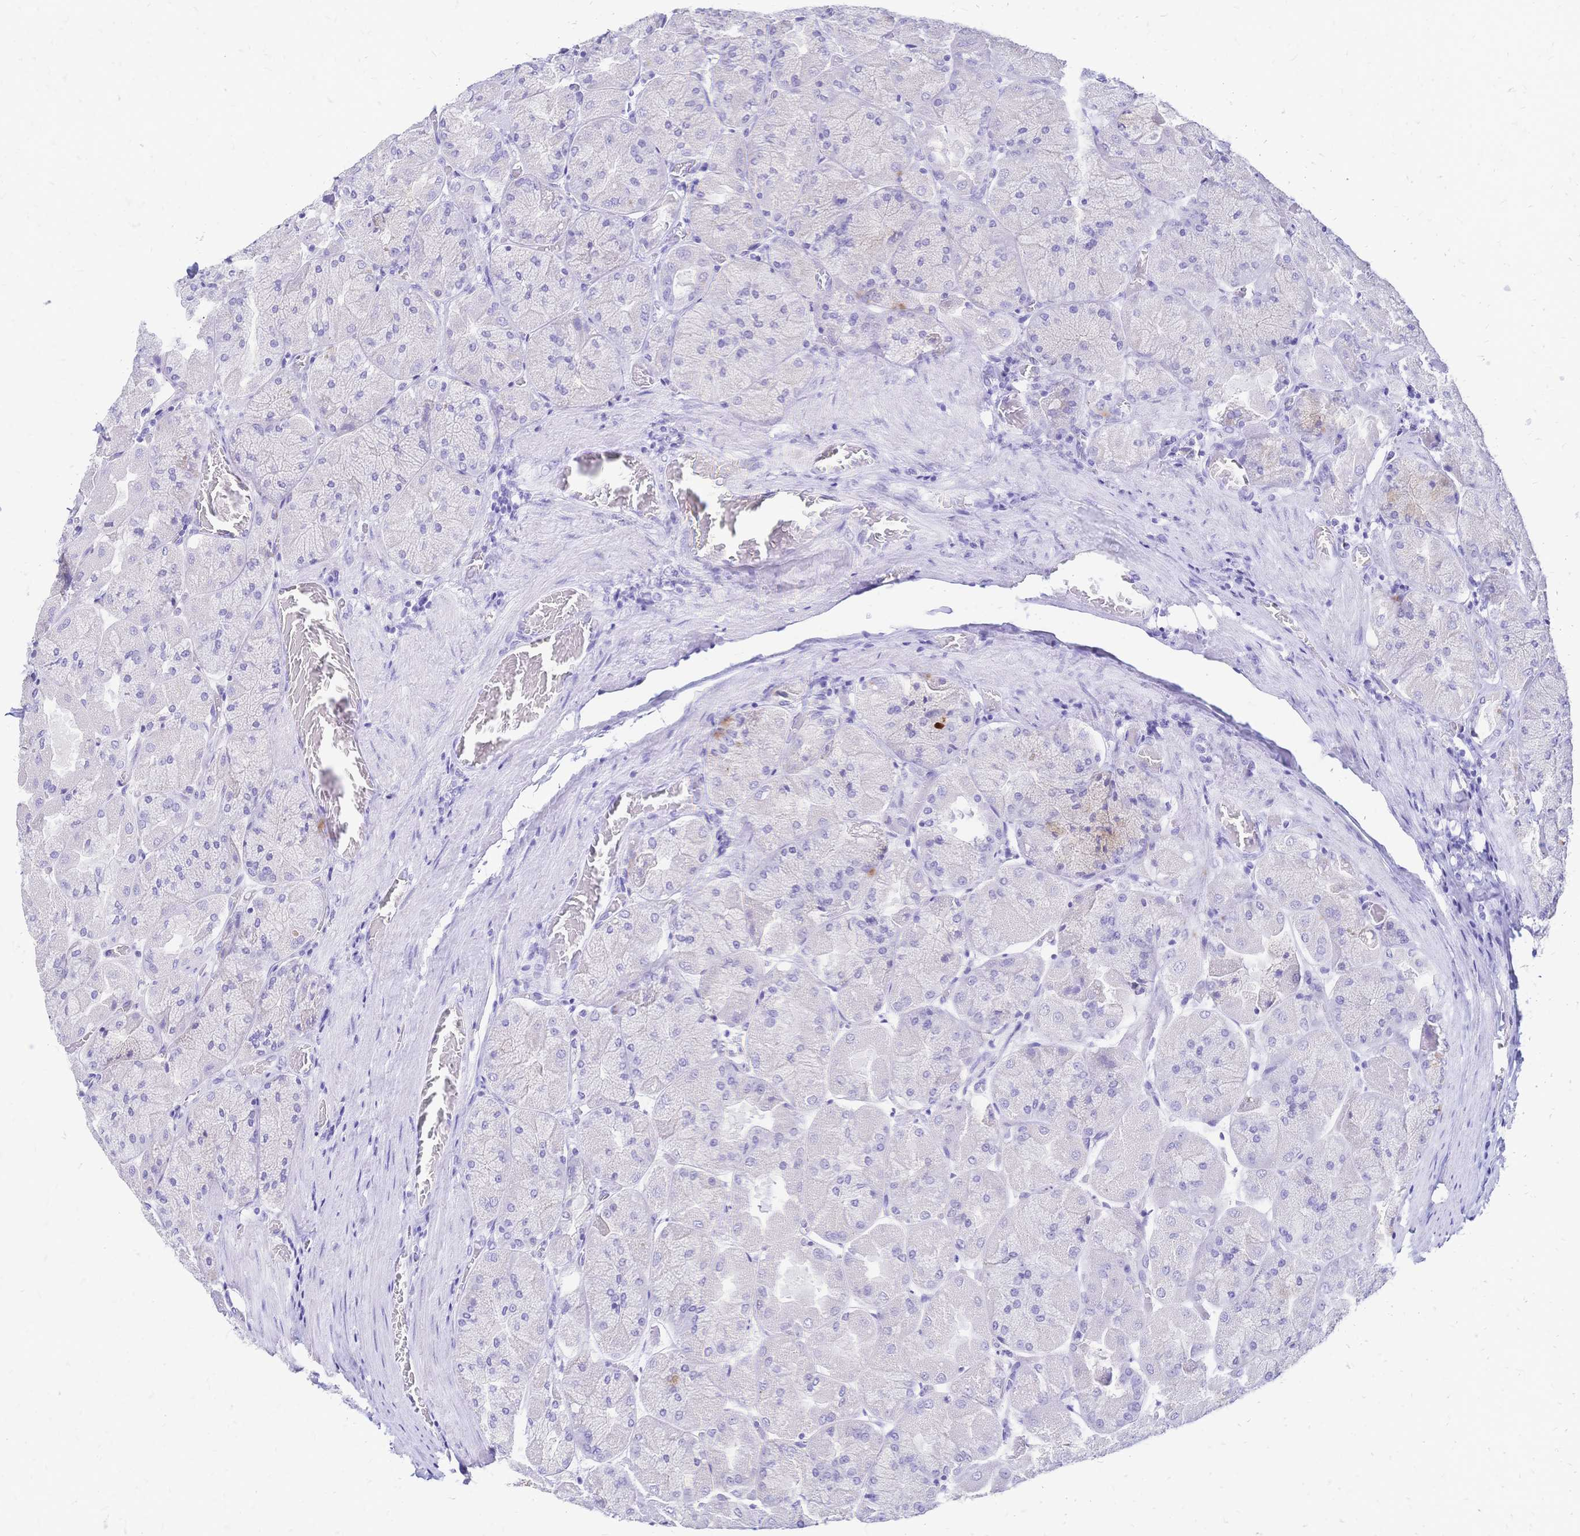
{"staining": {"intensity": "weak", "quantity": "<25%", "location": "cytoplasmic/membranous"}, "tissue": "stomach", "cell_type": "Glandular cells", "image_type": "normal", "snomed": [{"axis": "morphology", "description": "Normal tissue, NOS"}, {"axis": "topography", "description": "Stomach"}], "caption": "Immunohistochemistry photomicrograph of unremarkable stomach stained for a protein (brown), which displays no expression in glandular cells. (DAB immunohistochemistry (IHC), high magnification).", "gene": "FA2H", "patient": {"sex": "female", "age": 61}}